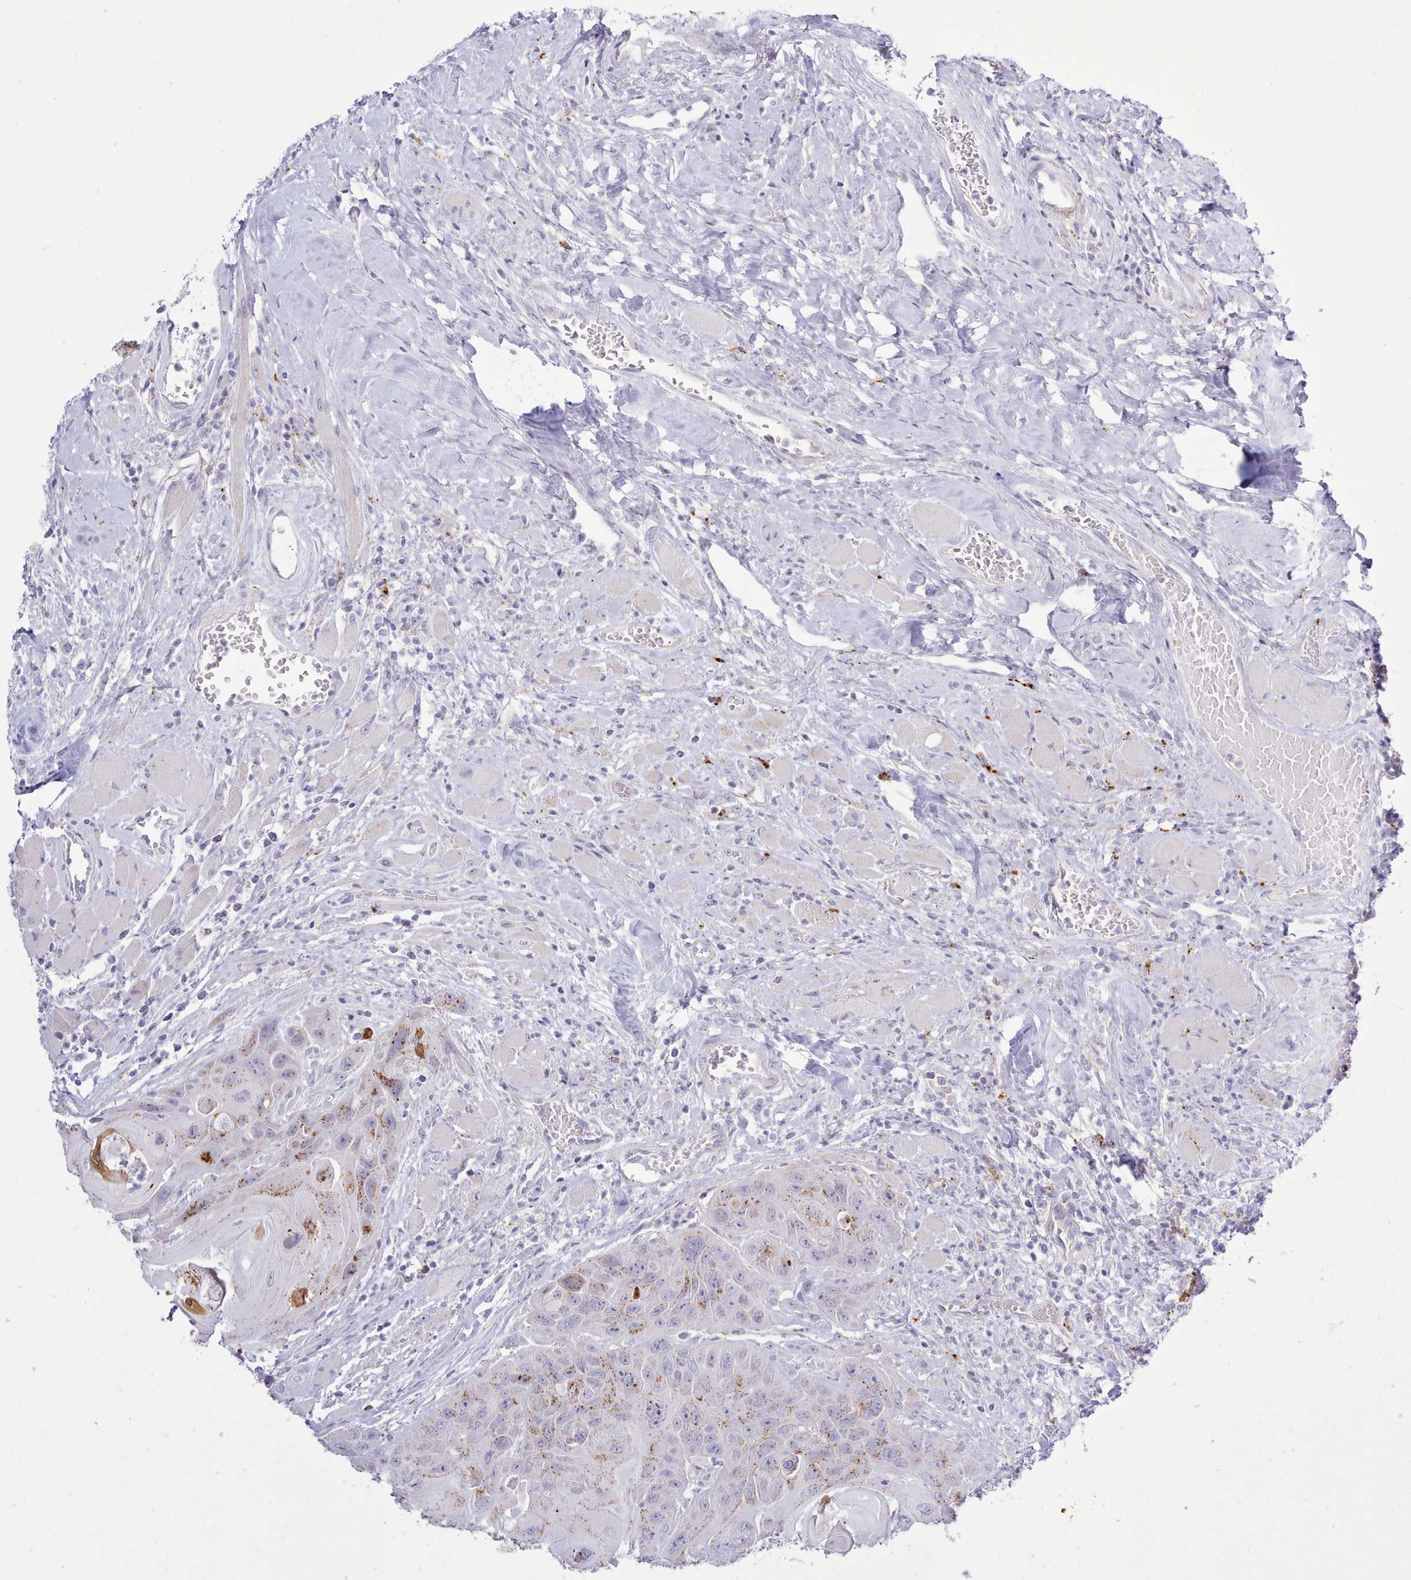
{"staining": {"intensity": "moderate", "quantity": ">75%", "location": "cytoplasmic/membranous"}, "tissue": "head and neck cancer", "cell_type": "Tumor cells", "image_type": "cancer", "snomed": [{"axis": "morphology", "description": "Squamous cell carcinoma, NOS"}, {"axis": "topography", "description": "Head-Neck"}], "caption": "Protein positivity by immunohistochemistry (IHC) exhibits moderate cytoplasmic/membranous staining in about >75% of tumor cells in head and neck cancer (squamous cell carcinoma). Ihc stains the protein in brown and the nuclei are stained blue.", "gene": "SRD5A1", "patient": {"sex": "female", "age": 59}}